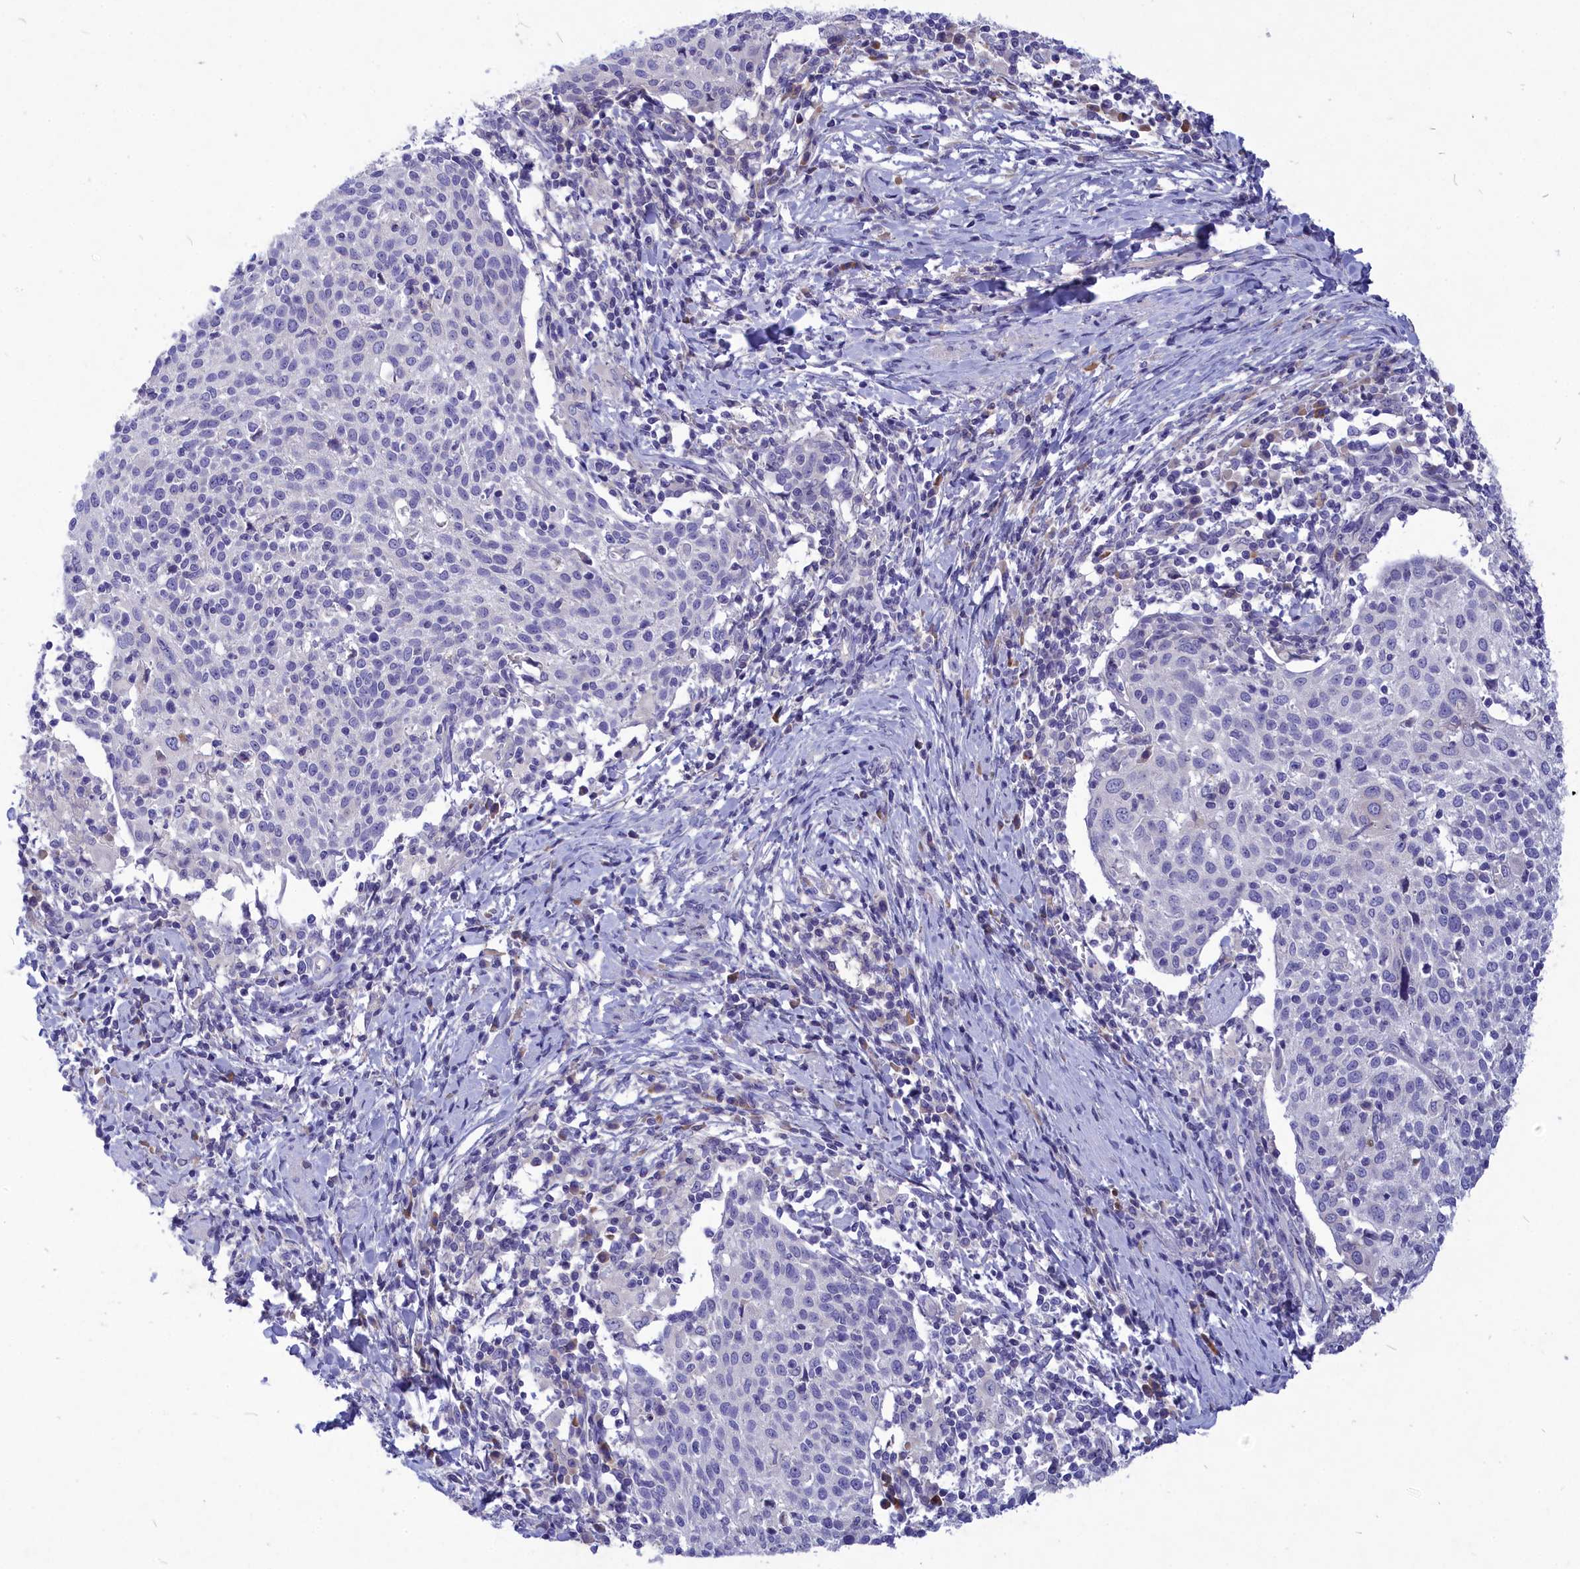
{"staining": {"intensity": "negative", "quantity": "none", "location": "none"}, "tissue": "cervical cancer", "cell_type": "Tumor cells", "image_type": "cancer", "snomed": [{"axis": "morphology", "description": "Squamous cell carcinoma, NOS"}, {"axis": "topography", "description": "Cervix"}], "caption": "High magnification brightfield microscopy of cervical cancer stained with DAB (3,3'-diaminobenzidine) (brown) and counterstained with hematoxylin (blue): tumor cells show no significant expression.", "gene": "DEFB119", "patient": {"sex": "female", "age": 52}}